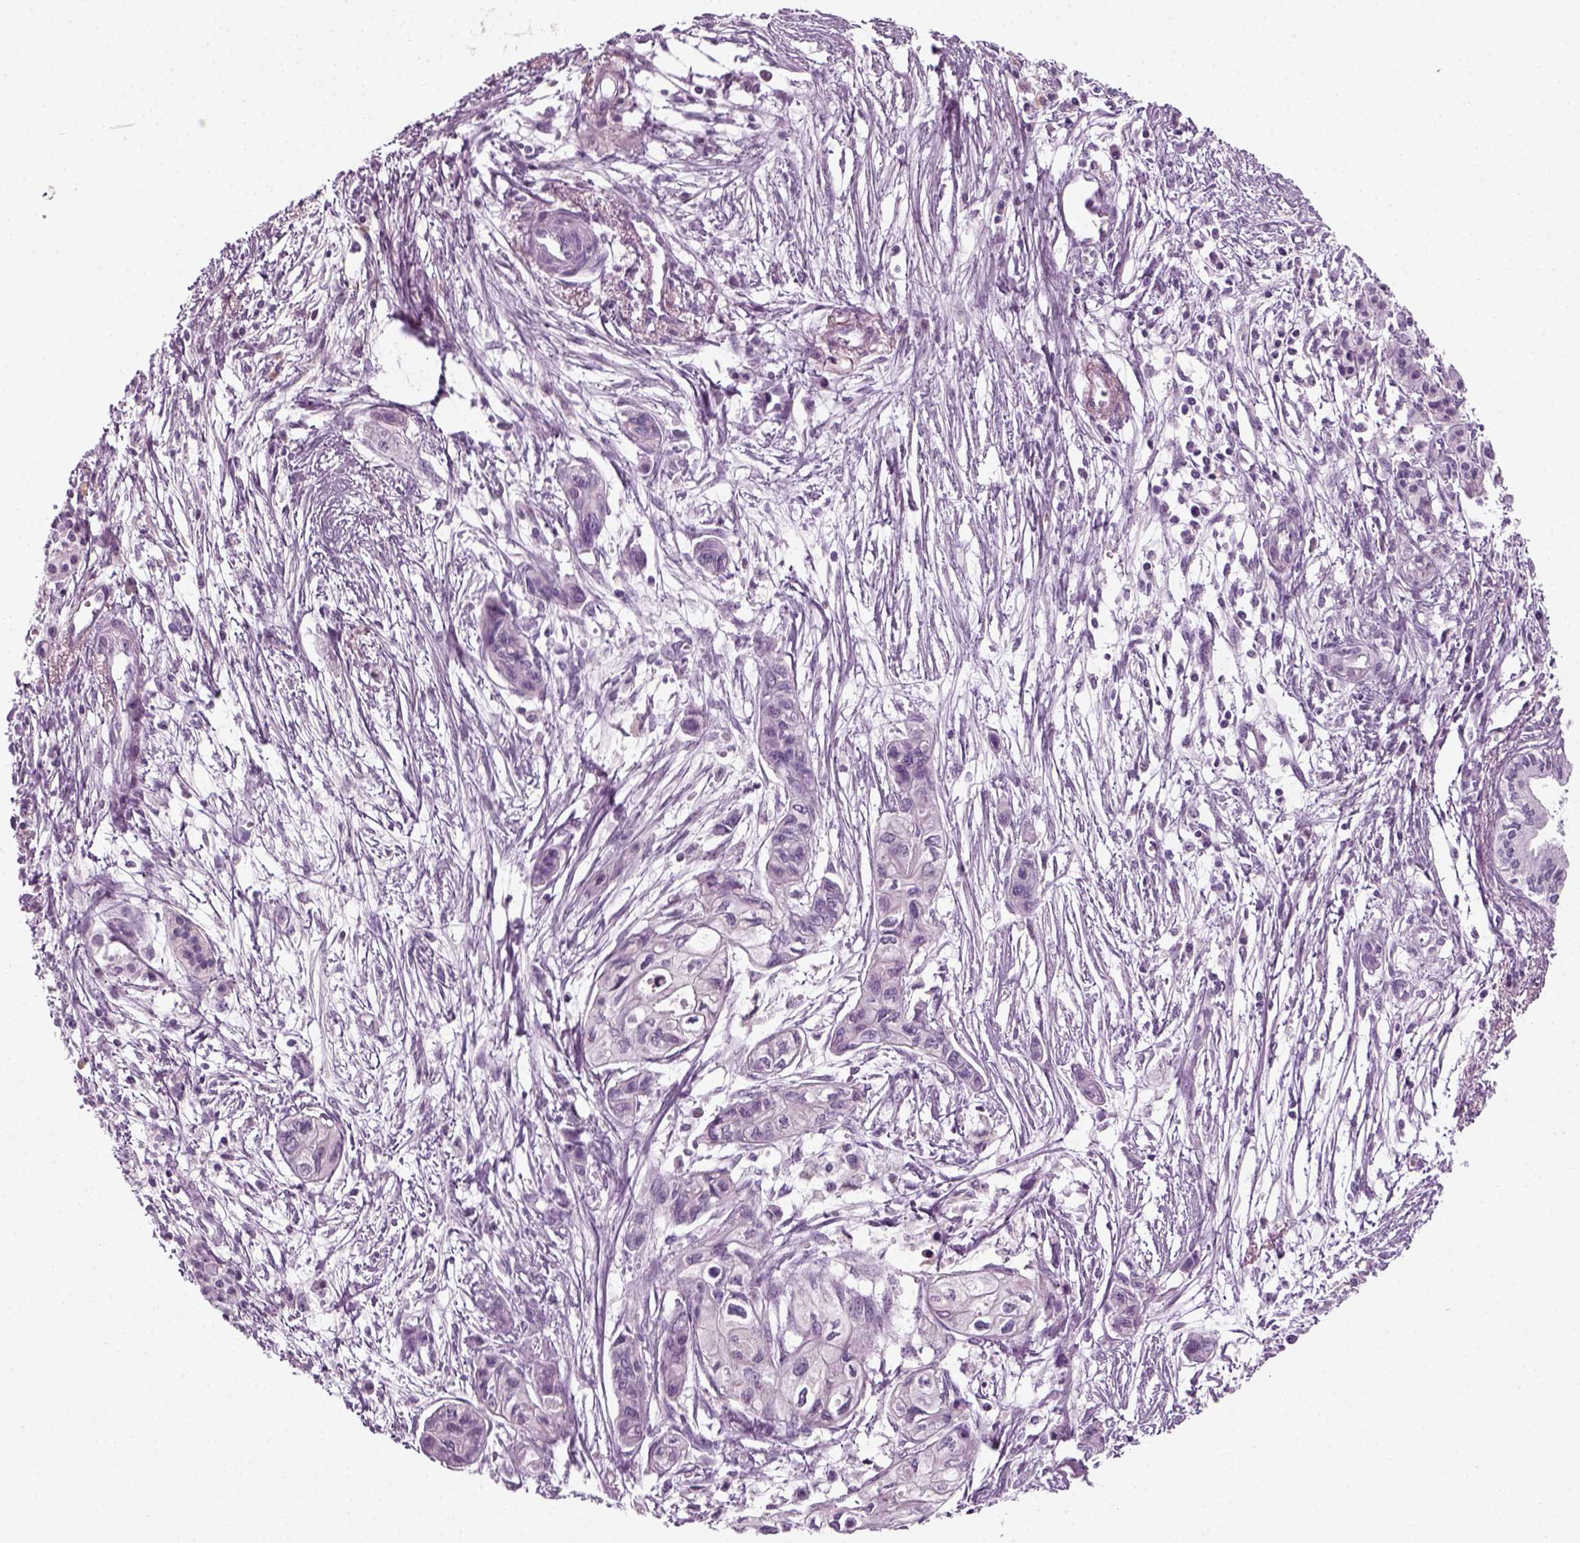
{"staining": {"intensity": "negative", "quantity": "none", "location": "none"}, "tissue": "pancreatic cancer", "cell_type": "Tumor cells", "image_type": "cancer", "snomed": [{"axis": "morphology", "description": "Adenocarcinoma, NOS"}, {"axis": "topography", "description": "Pancreas"}], "caption": "Tumor cells are negative for protein expression in human pancreatic cancer. (Brightfield microscopy of DAB immunohistochemistry (IHC) at high magnification).", "gene": "KRT75", "patient": {"sex": "female", "age": 76}}